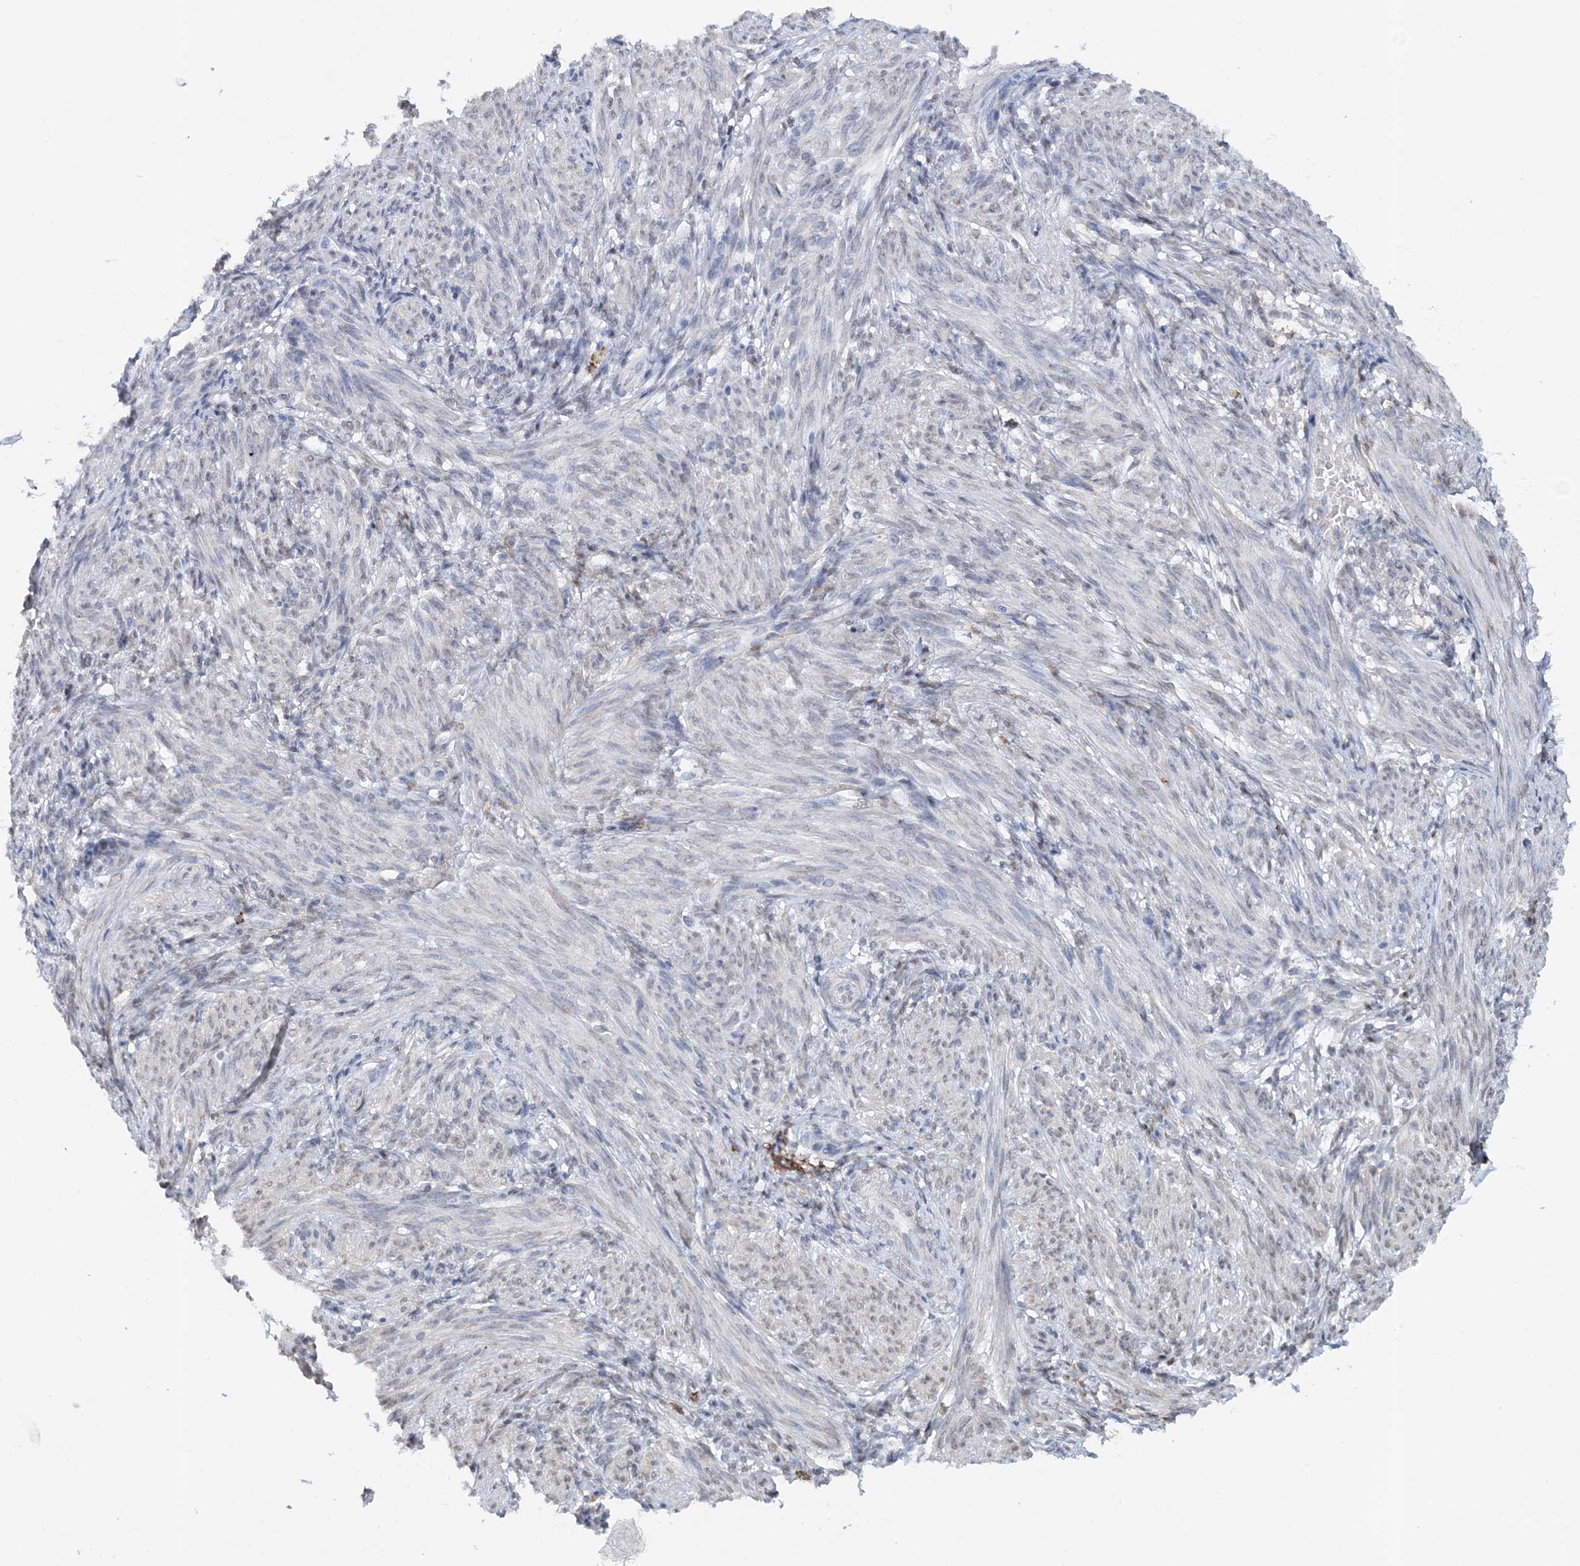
{"staining": {"intensity": "negative", "quantity": "none", "location": "none"}, "tissue": "smooth muscle", "cell_type": "Smooth muscle cells", "image_type": "normal", "snomed": [{"axis": "morphology", "description": "Normal tissue, NOS"}, {"axis": "topography", "description": "Smooth muscle"}], "caption": "An IHC image of unremarkable smooth muscle is shown. There is no staining in smooth muscle cells of smooth muscle.", "gene": "ASCL4", "patient": {"sex": "female", "age": 39}}